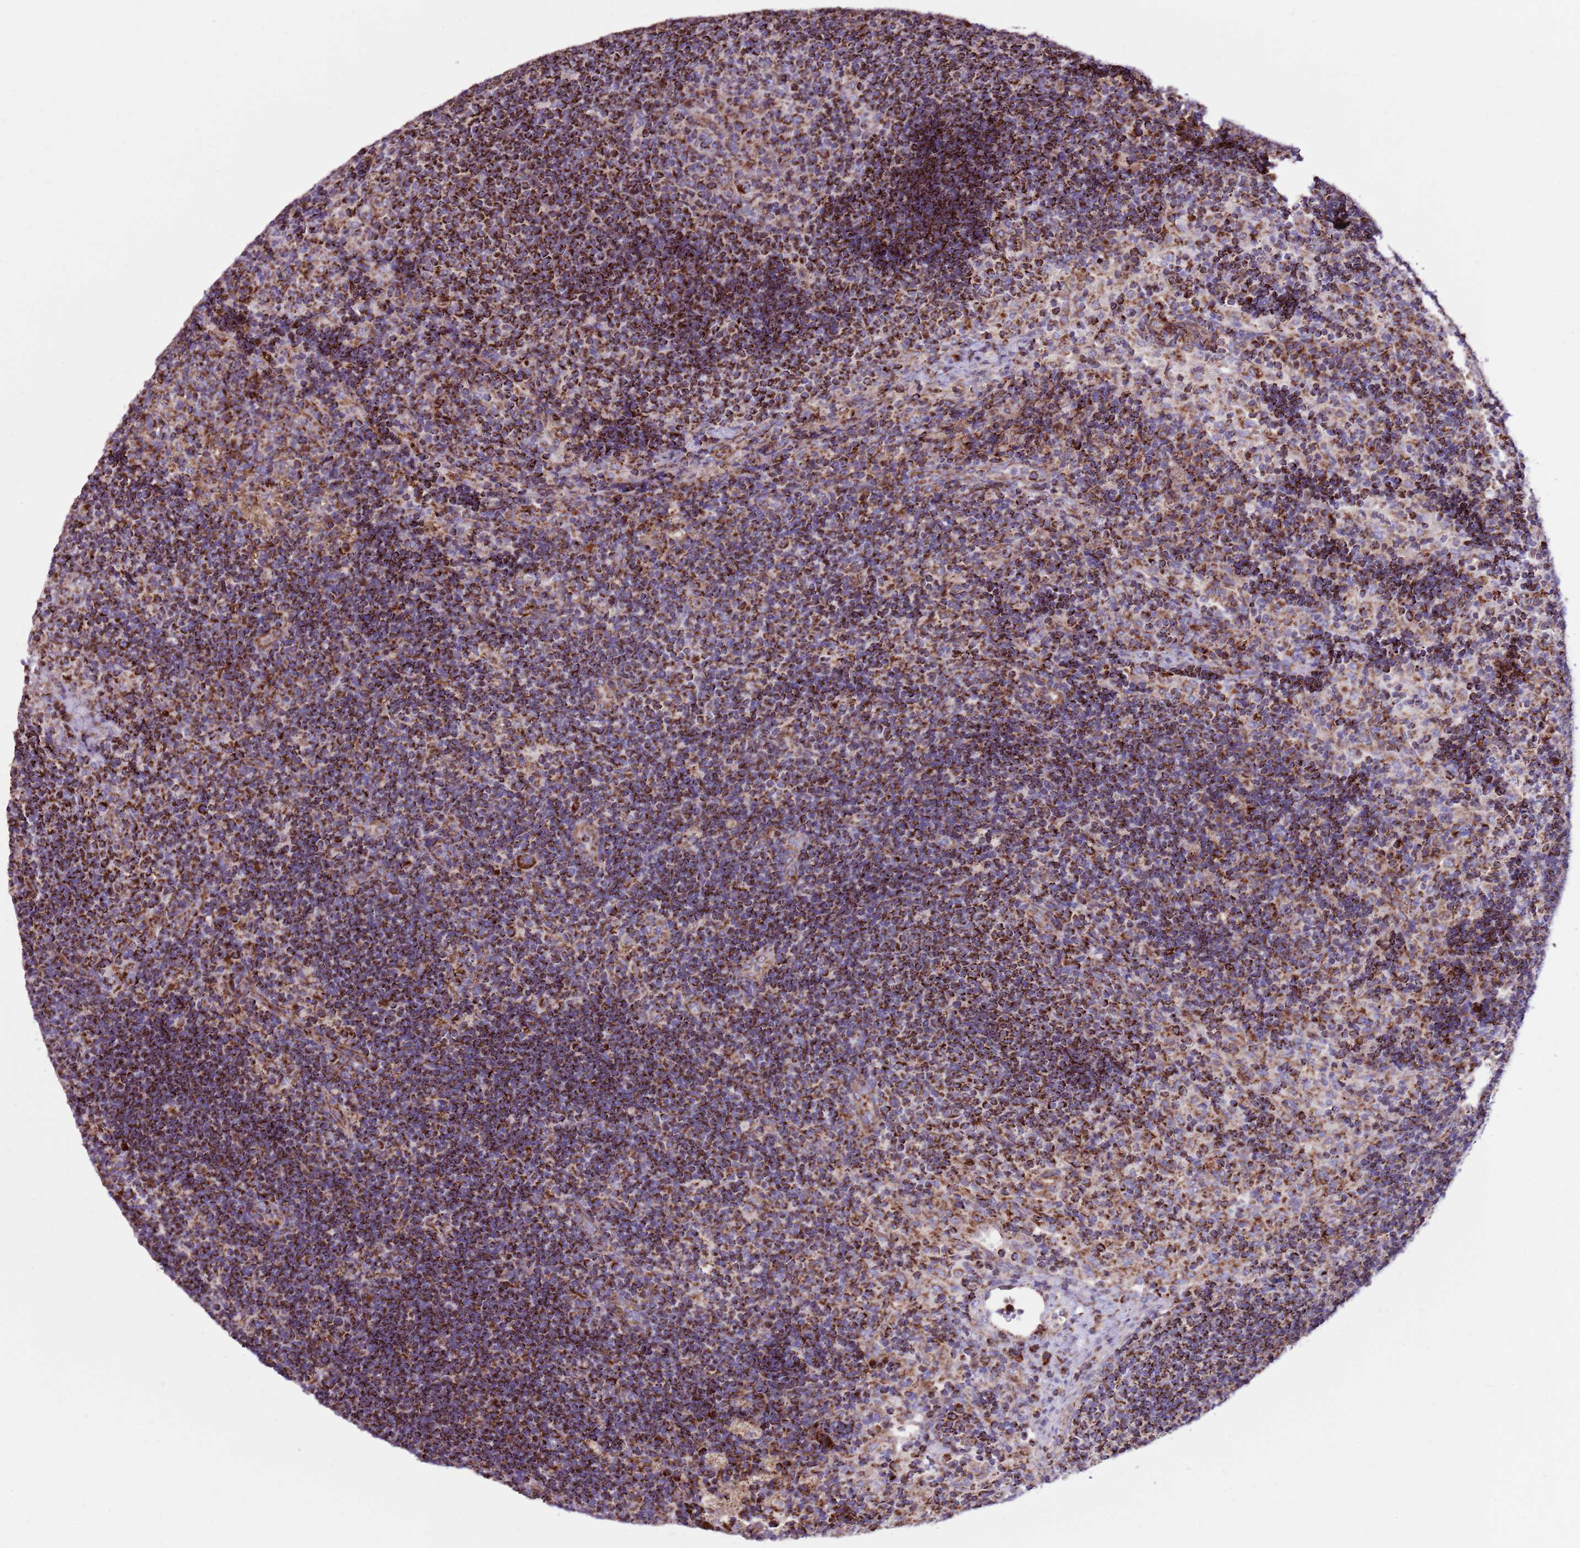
{"staining": {"intensity": "strong", "quantity": ">75%", "location": "cytoplasmic/membranous"}, "tissue": "lymph node", "cell_type": "Germinal center cells", "image_type": "normal", "snomed": [{"axis": "morphology", "description": "Normal tissue, NOS"}, {"axis": "topography", "description": "Lymph node"}], "caption": "IHC micrograph of normal human lymph node stained for a protein (brown), which exhibits high levels of strong cytoplasmic/membranous expression in about >75% of germinal center cells.", "gene": "HECTD4", "patient": {"sex": "female", "age": 70}}